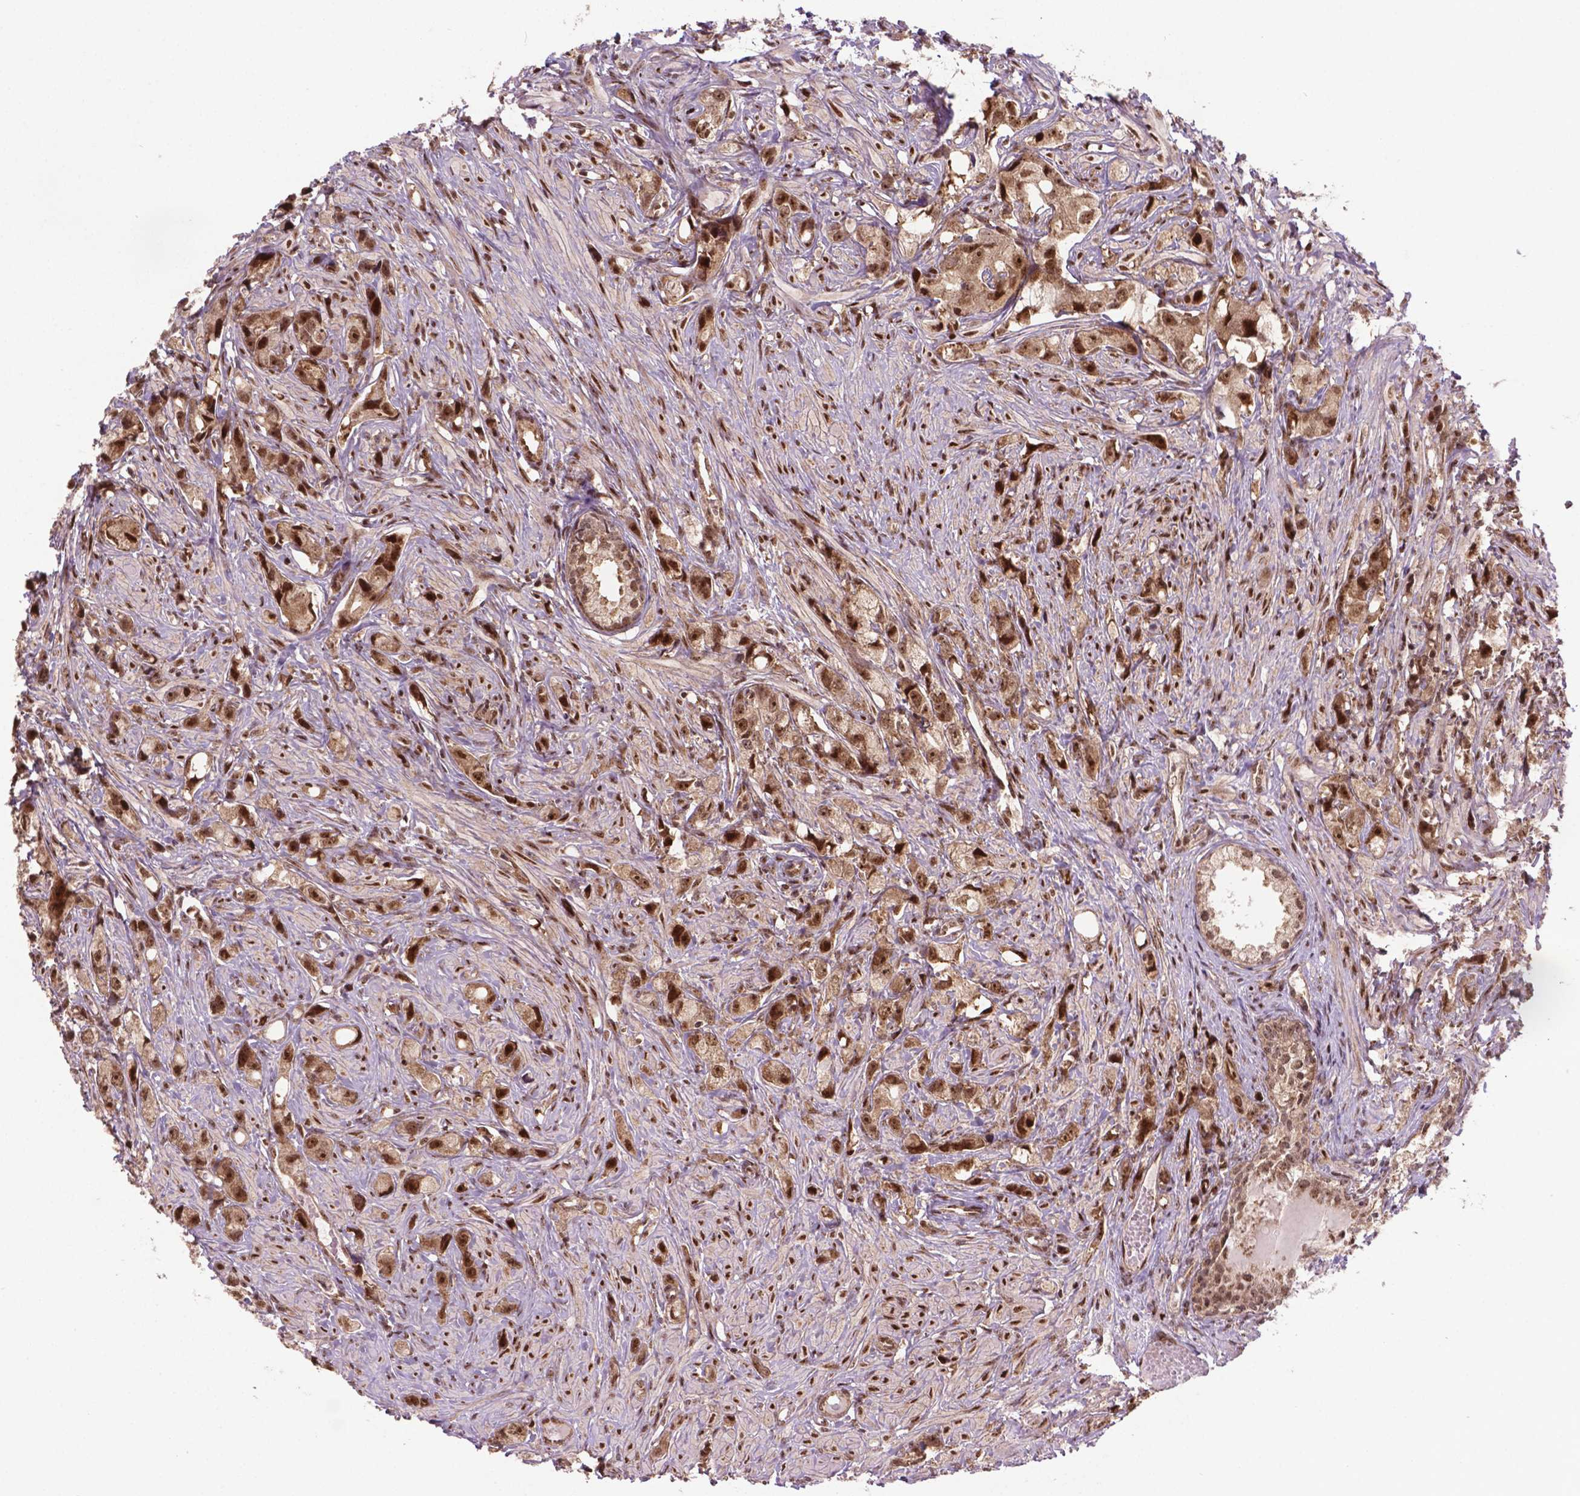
{"staining": {"intensity": "moderate", "quantity": ">75%", "location": "cytoplasmic/membranous,nuclear"}, "tissue": "prostate cancer", "cell_type": "Tumor cells", "image_type": "cancer", "snomed": [{"axis": "morphology", "description": "Adenocarcinoma, High grade"}, {"axis": "topography", "description": "Prostate"}], "caption": "Protein staining displays moderate cytoplasmic/membranous and nuclear expression in approximately >75% of tumor cells in prostate cancer (high-grade adenocarcinoma).", "gene": "CSNK2A1", "patient": {"sex": "male", "age": 75}}